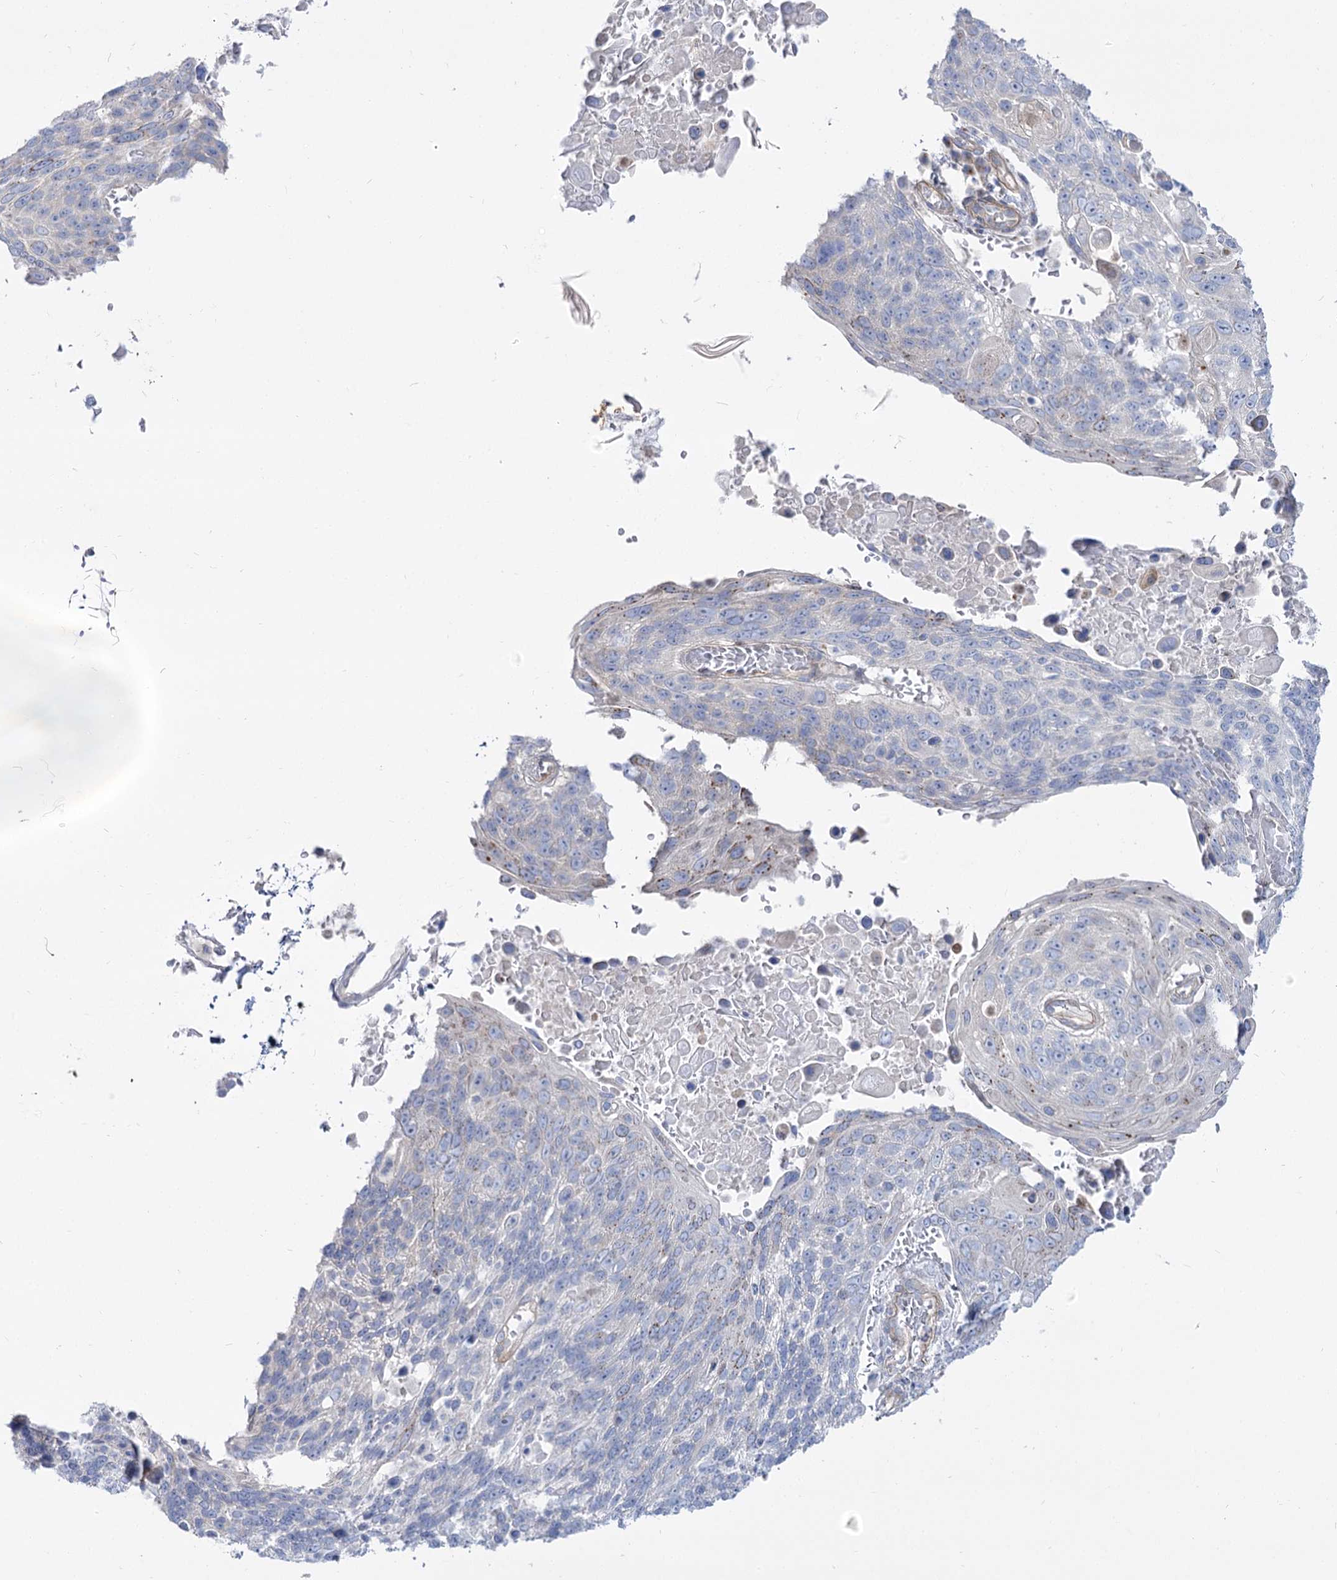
{"staining": {"intensity": "negative", "quantity": "none", "location": "none"}, "tissue": "lung cancer", "cell_type": "Tumor cells", "image_type": "cancer", "snomed": [{"axis": "morphology", "description": "Squamous cell carcinoma, NOS"}, {"axis": "topography", "description": "Lung"}], "caption": "There is no significant positivity in tumor cells of lung cancer (squamous cell carcinoma).", "gene": "SUOX", "patient": {"sex": "male", "age": 66}}